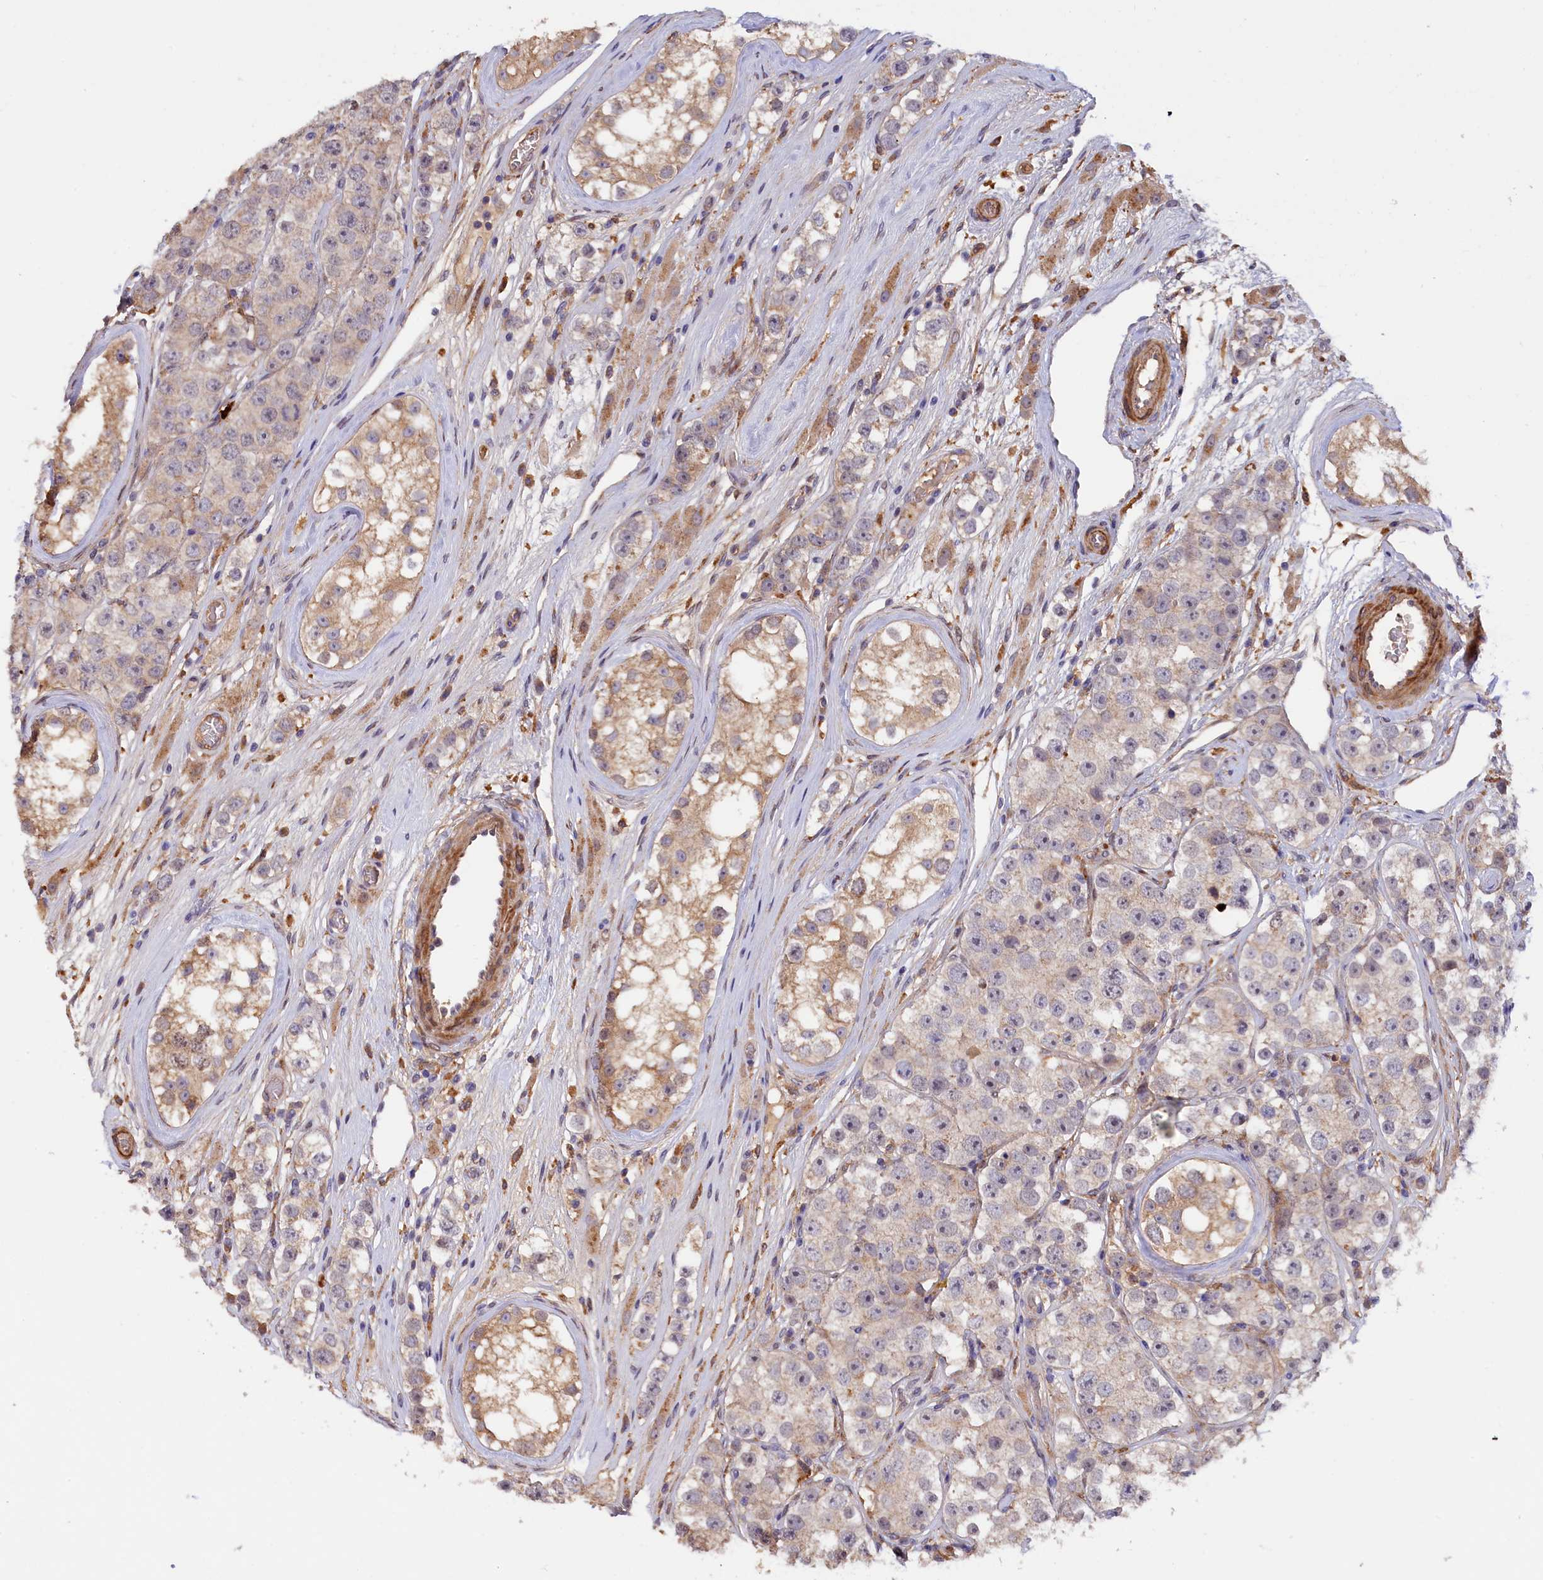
{"staining": {"intensity": "negative", "quantity": "none", "location": "none"}, "tissue": "testis cancer", "cell_type": "Tumor cells", "image_type": "cancer", "snomed": [{"axis": "morphology", "description": "Seminoma, NOS"}, {"axis": "topography", "description": "Testis"}], "caption": "High magnification brightfield microscopy of testis cancer stained with DAB (3,3'-diaminobenzidine) (brown) and counterstained with hematoxylin (blue): tumor cells show no significant expression.", "gene": "FERMT1", "patient": {"sex": "male", "age": 28}}